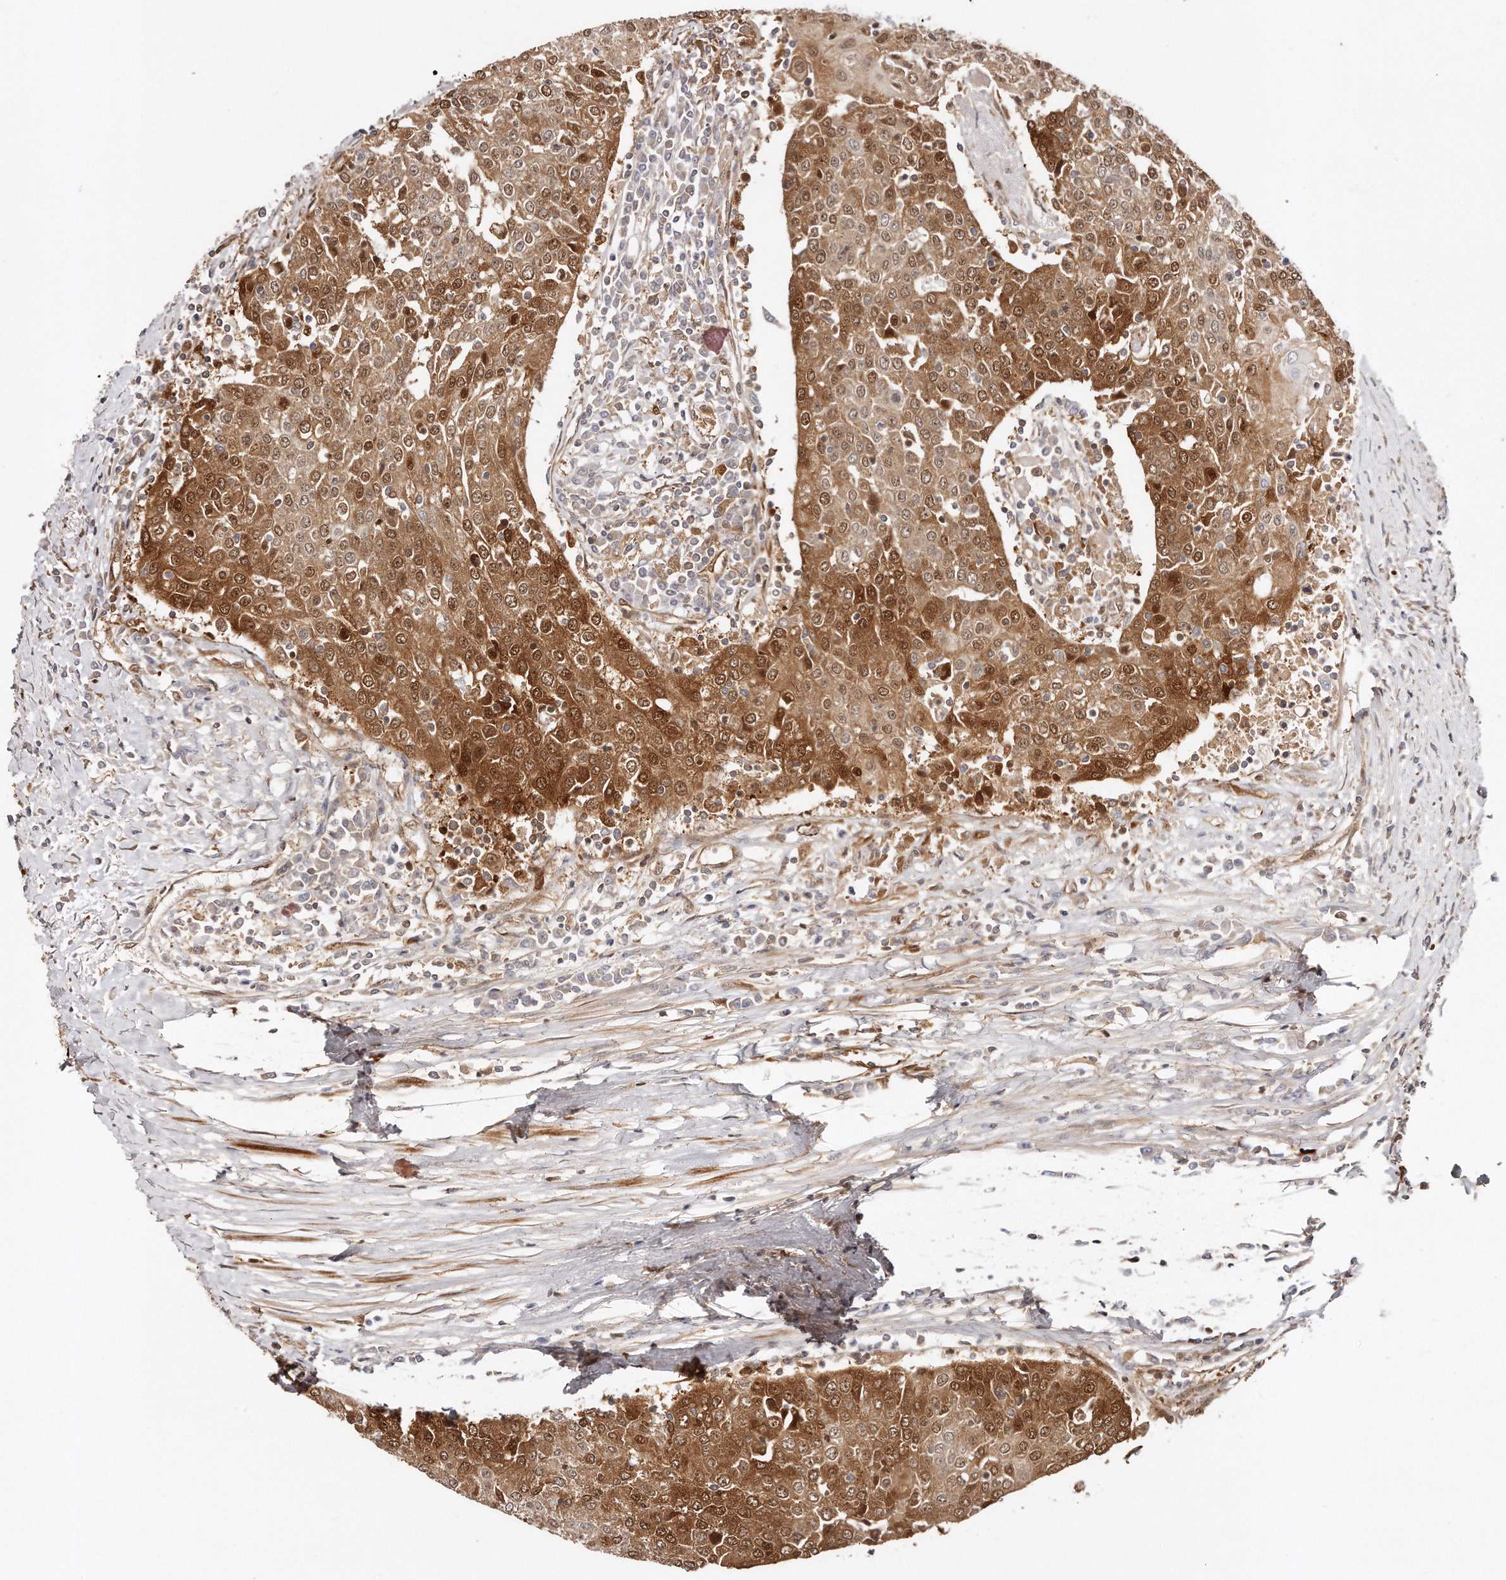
{"staining": {"intensity": "strong", "quantity": ">75%", "location": "cytoplasmic/membranous,nuclear"}, "tissue": "urothelial cancer", "cell_type": "Tumor cells", "image_type": "cancer", "snomed": [{"axis": "morphology", "description": "Urothelial carcinoma, High grade"}, {"axis": "topography", "description": "Urinary bladder"}], "caption": "Brown immunohistochemical staining in human high-grade urothelial carcinoma displays strong cytoplasmic/membranous and nuclear staining in approximately >75% of tumor cells.", "gene": "GBP4", "patient": {"sex": "female", "age": 85}}